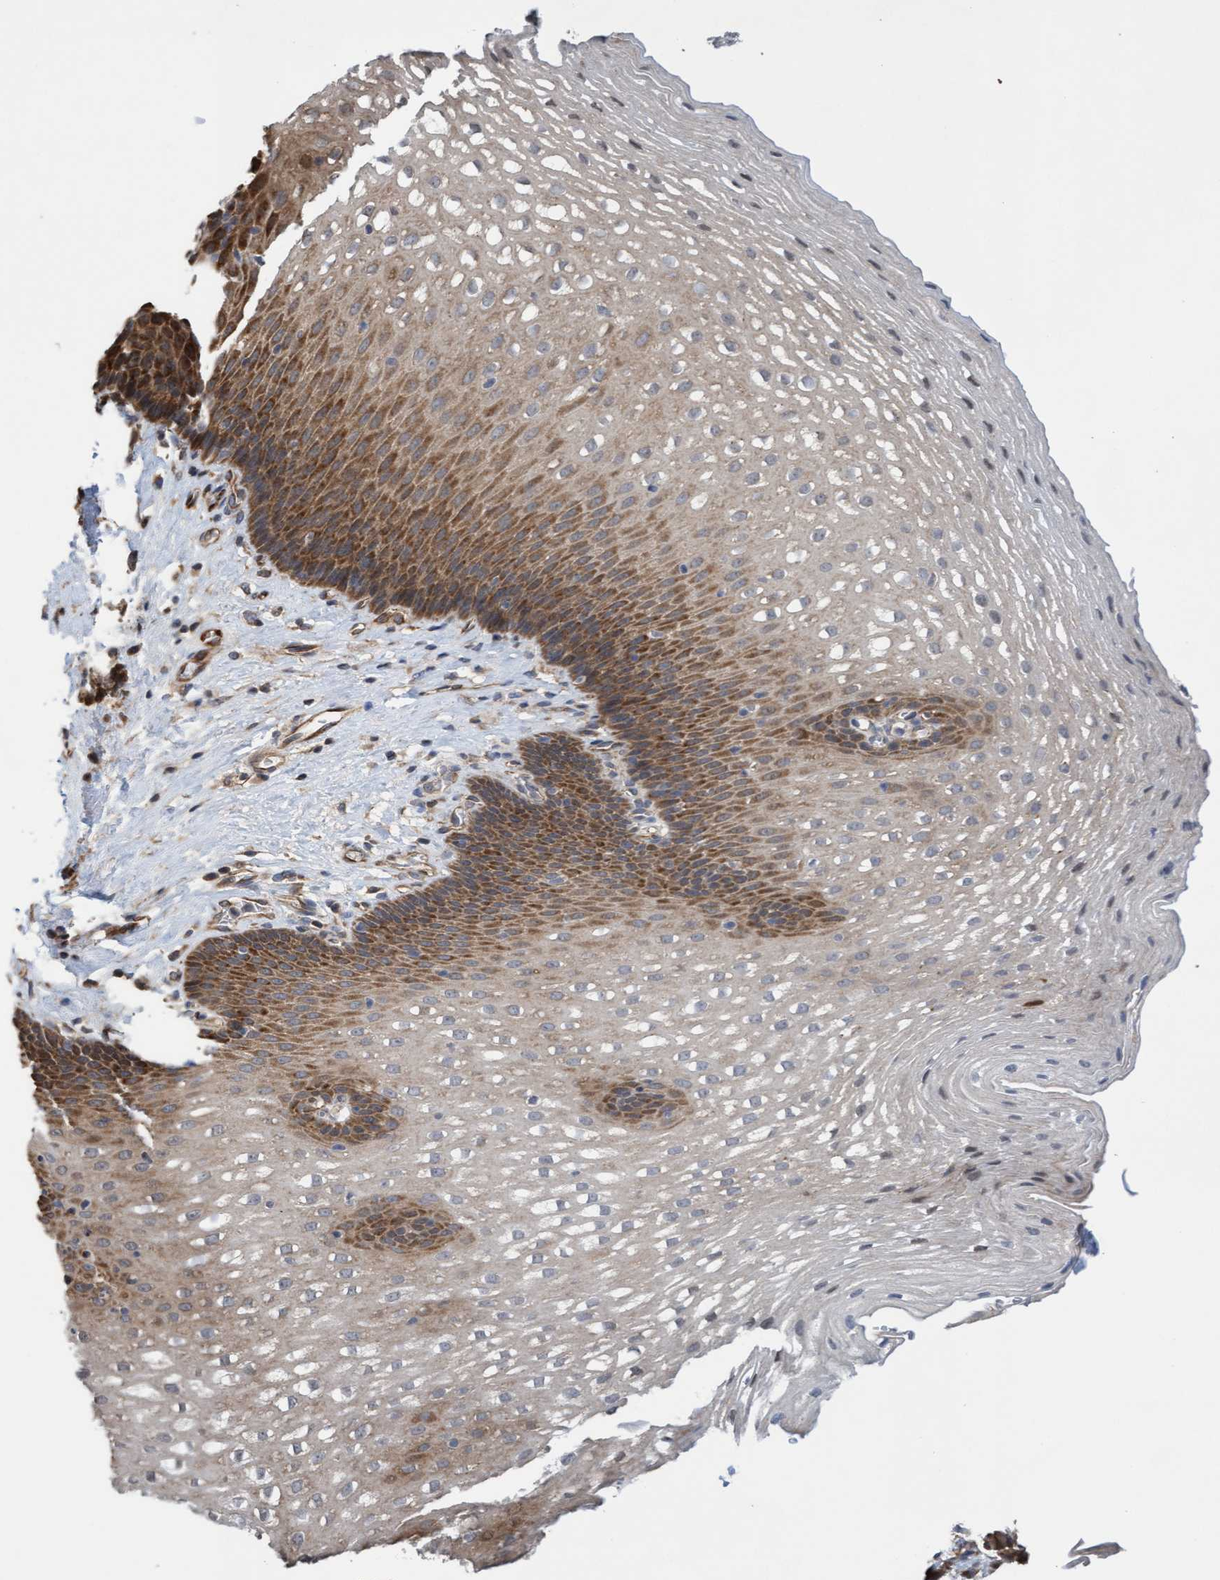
{"staining": {"intensity": "moderate", "quantity": "25%-75%", "location": "cytoplasmic/membranous"}, "tissue": "esophagus", "cell_type": "Squamous epithelial cells", "image_type": "normal", "snomed": [{"axis": "morphology", "description": "Normal tissue, NOS"}, {"axis": "topography", "description": "Esophagus"}], "caption": "An immunohistochemistry (IHC) image of unremarkable tissue is shown. Protein staining in brown highlights moderate cytoplasmic/membranous positivity in esophagus within squamous epithelial cells.", "gene": "ITFG1", "patient": {"sex": "male", "age": 48}}